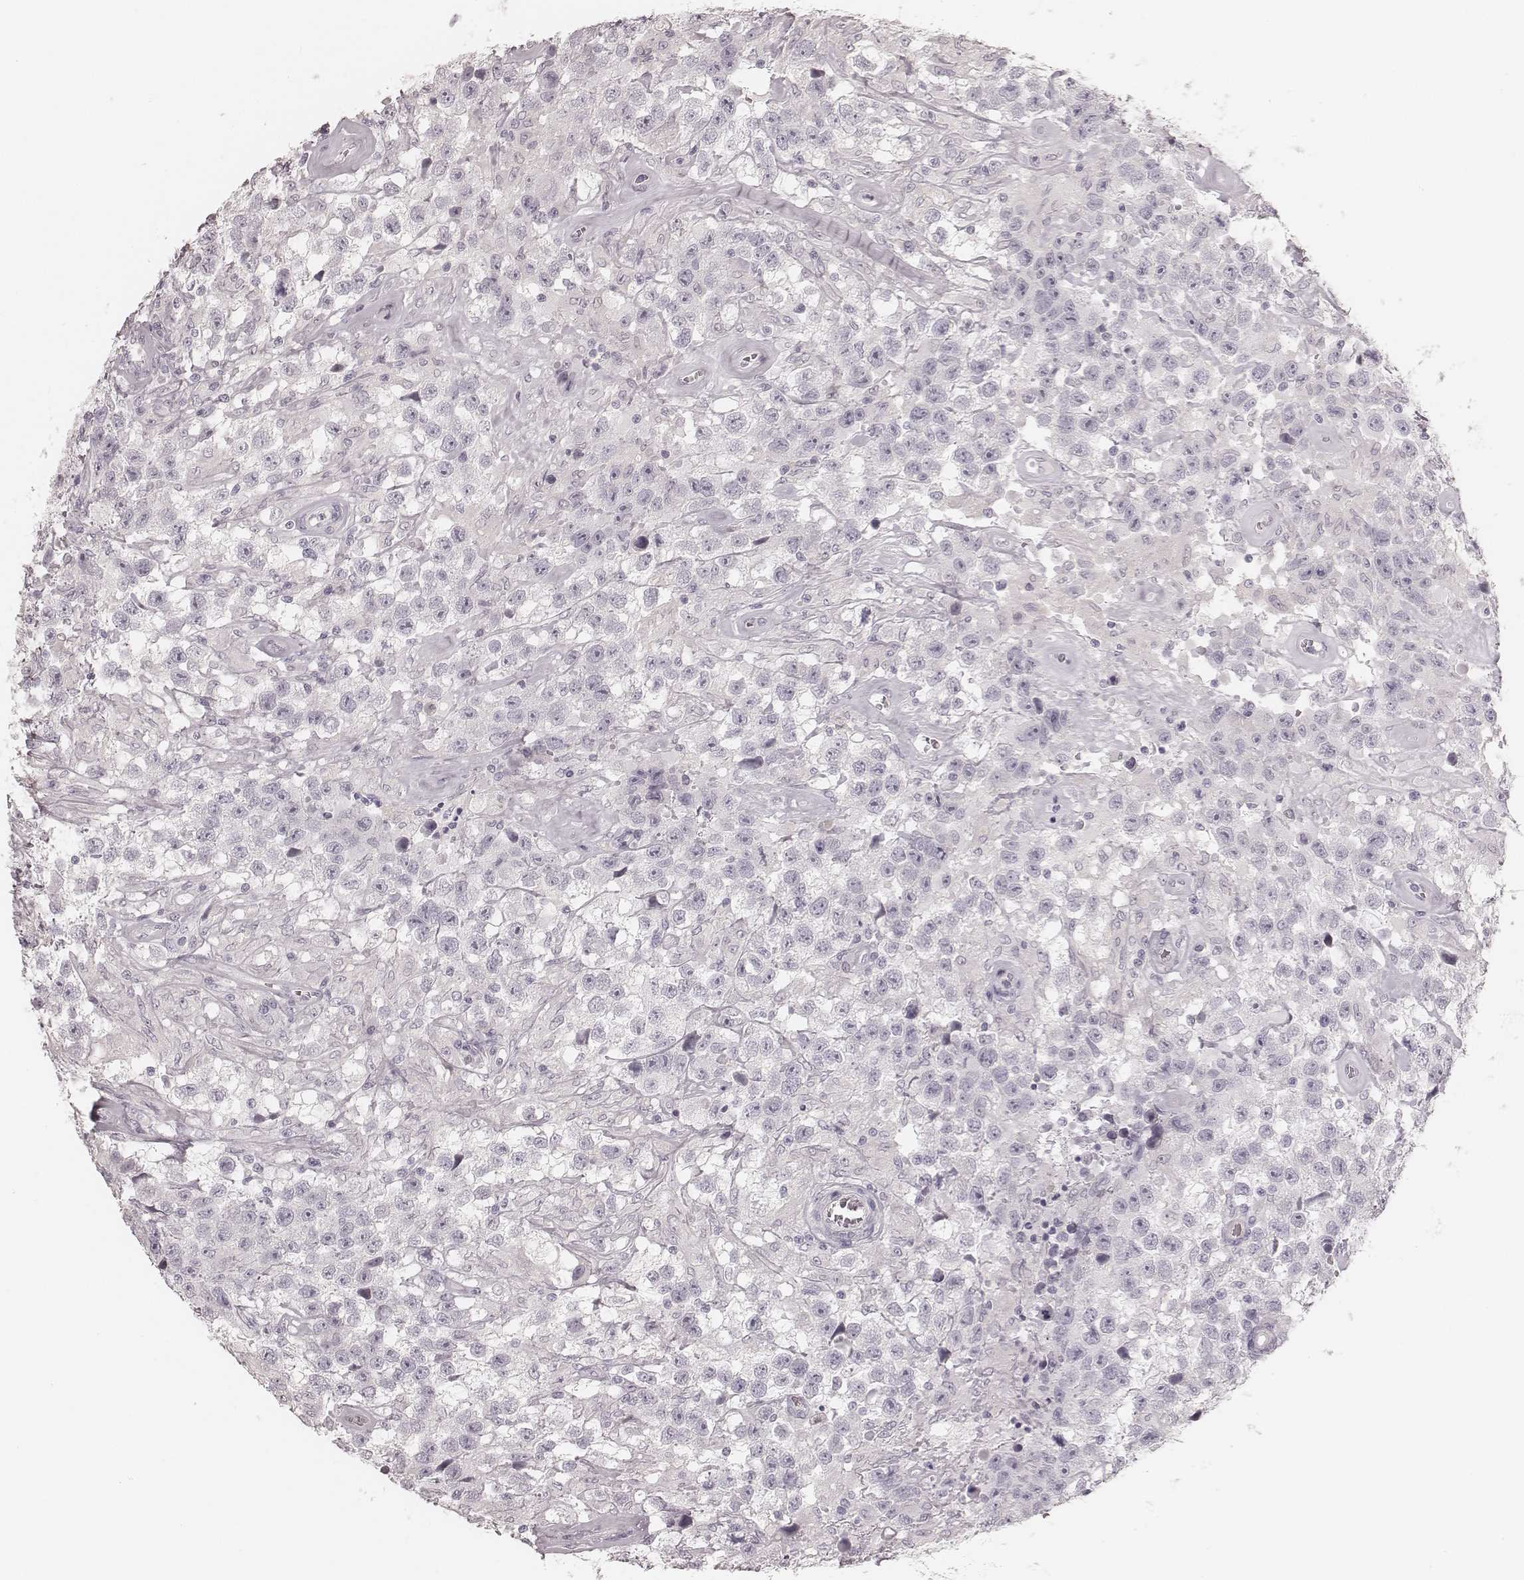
{"staining": {"intensity": "negative", "quantity": "none", "location": "none"}, "tissue": "testis cancer", "cell_type": "Tumor cells", "image_type": "cancer", "snomed": [{"axis": "morphology", "description": "Seminoma, NOS"}, {"axis": "topography", "description": "Testis"}], "caption": "There is no significant positivity in tumor cells of seminoma (testis). (Immunohistochemistry, brightfield microscopy, high magnification).", "gene": "SPATA24", "patient": {"sex": "male", "age": 43}}